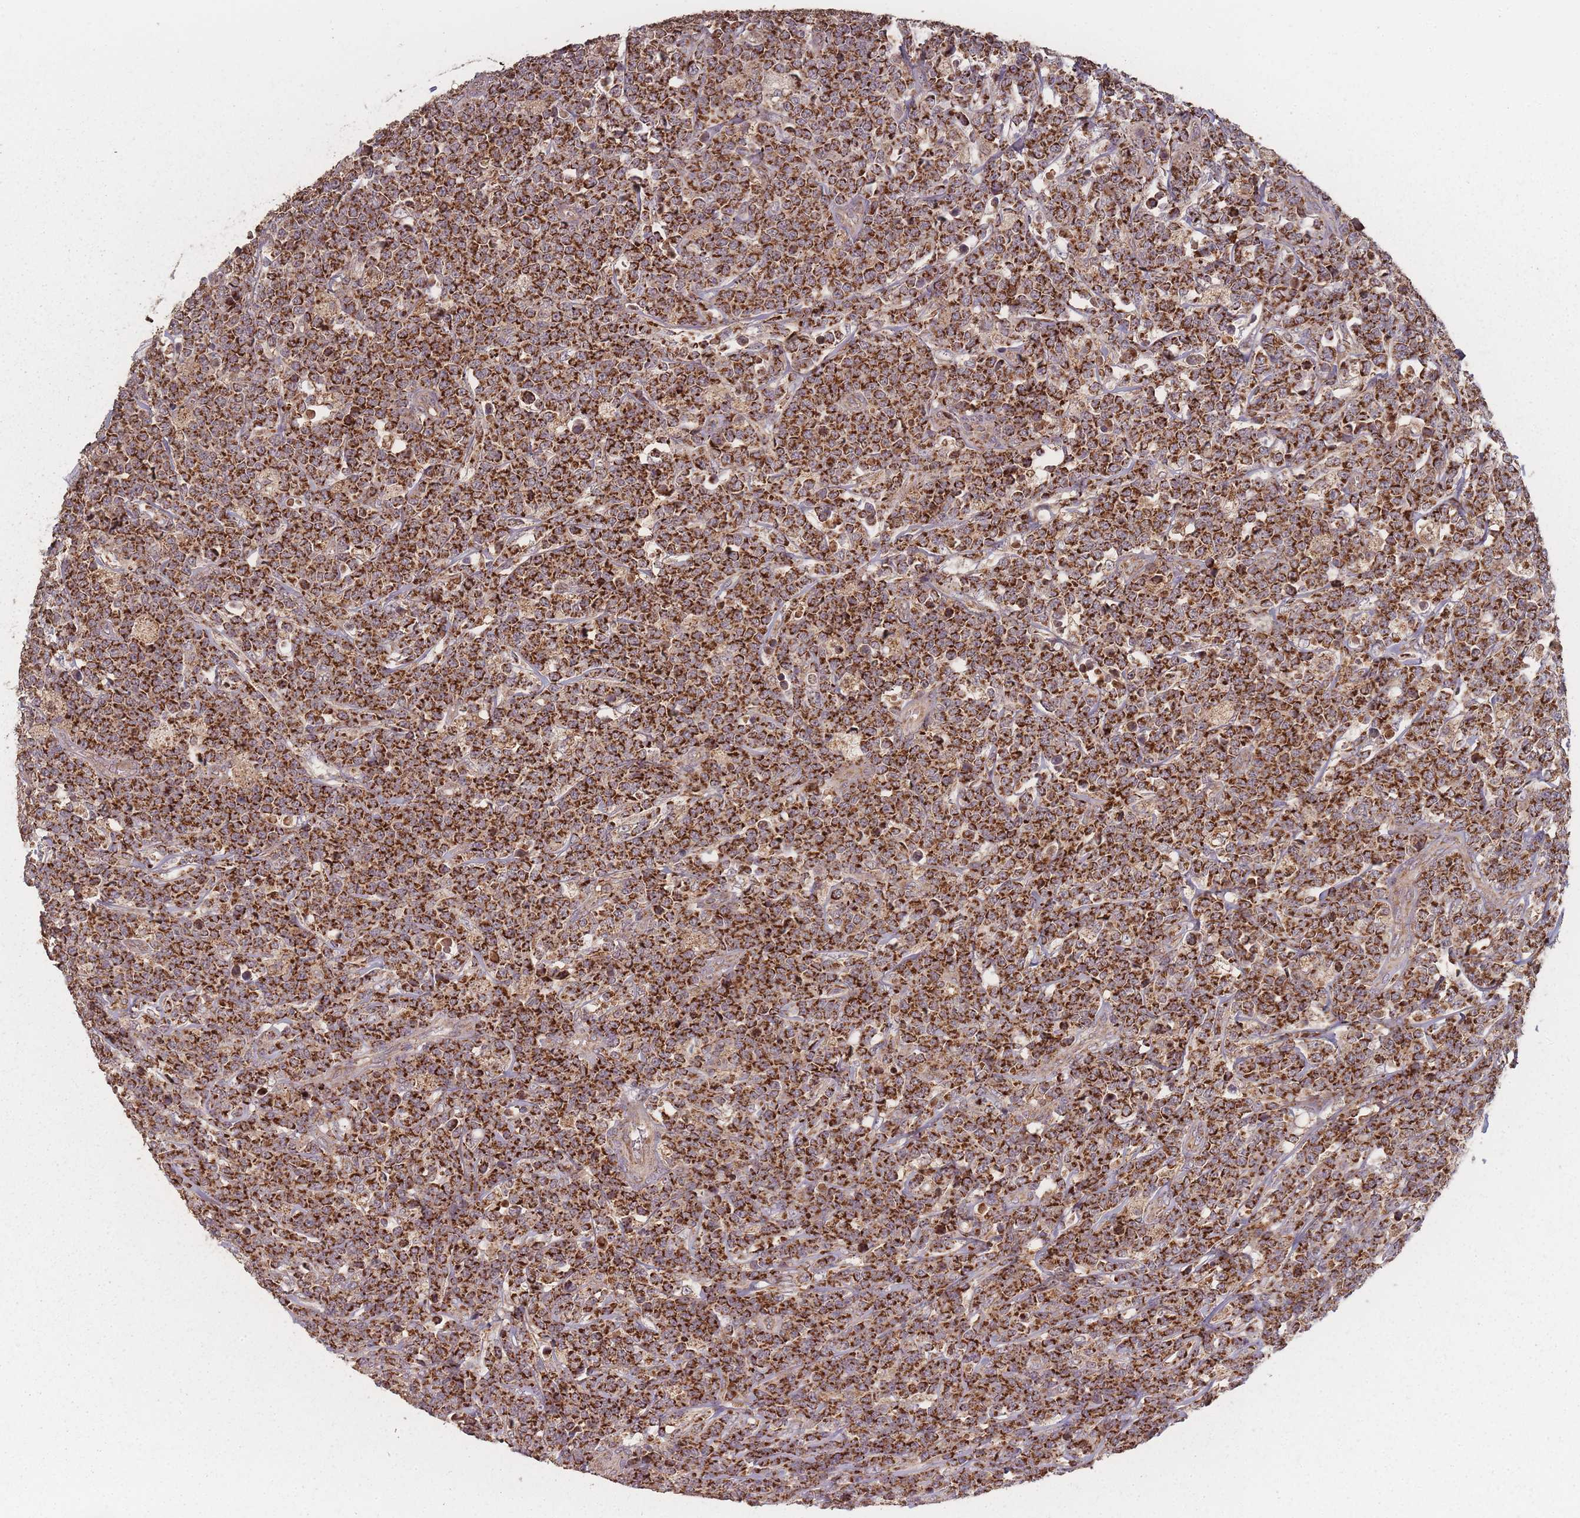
{"staining": {"intensity": "strong", "quantity": ">75%", "location": "cytoplasmic/membranous"}, "tissue": "lymphoma", "cell_type": "Tumor cells", "image_type": "cancer", "snomed": [{"axis": "morphology", "description": "Malignant lymphoma, non-Hodgkin's type, High grade"}, {"axis": "topography", "description": "Small intestine"}], "caption": "Immunohistochemistry of human lymphoma shows high levels of strong cytoplasmic/membranous staining in approximately >75% of tumor cells.", "gene": "LYRM7", "patient": {"sex": "male", "age": 8}}